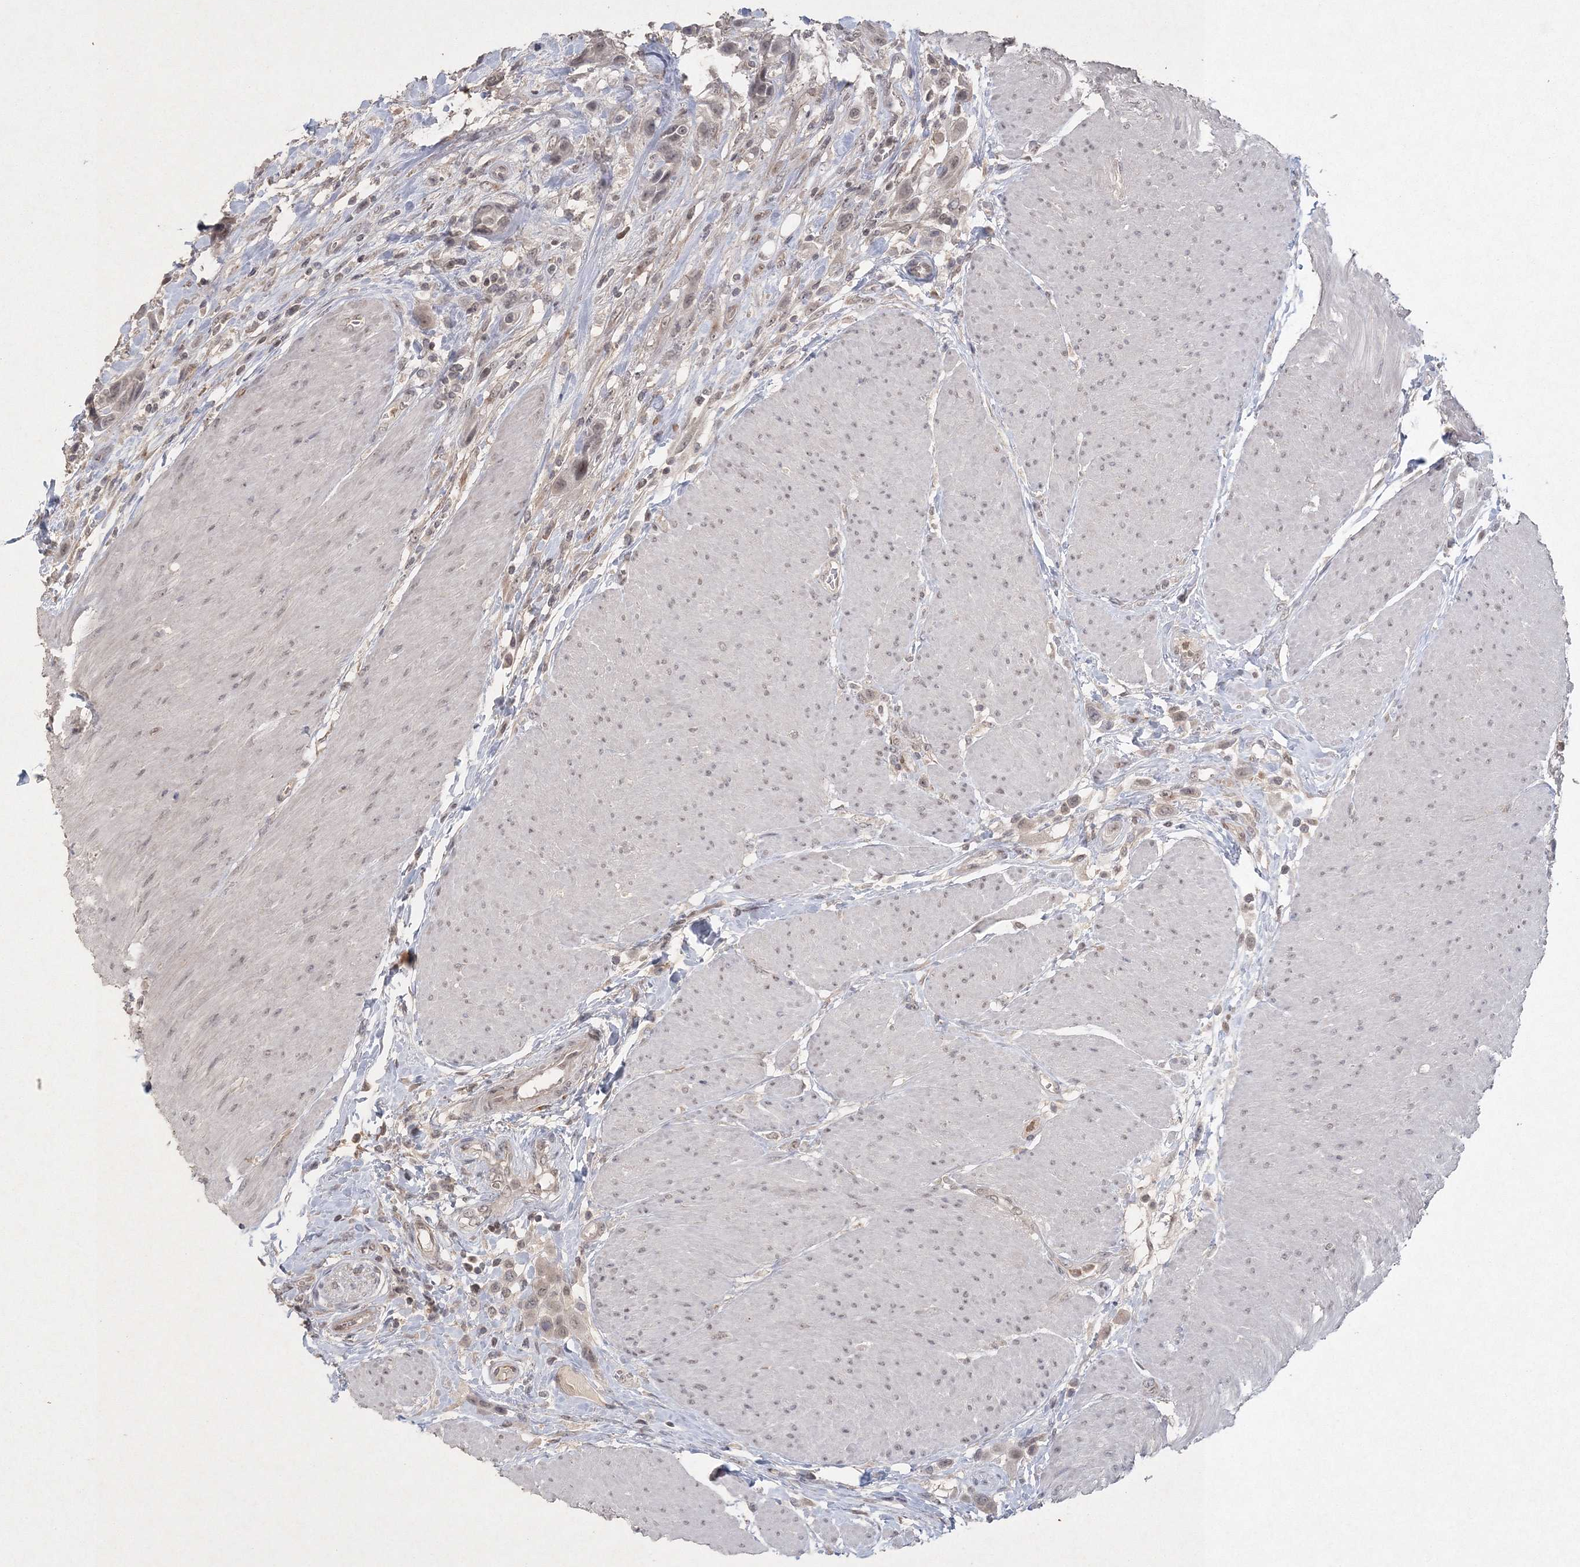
{"staining": {"intensity": "negative", "quantity": "none", "location": "none"}, "tissue": "urothelial cancer", "cell_type": "Tumor cells", "image_type": "cancer", "snomed": [{"axis": "morphology", "description": "Urothelial carcinoma, High grade"}, {"axis": "topography", "description": "Urinary bladder"}], "caption": "This is a histopathology image of immunohistochemistry (IHC) staining of high-grade urothelial carcinoma, which shows no expression in tumor cells.", "gene": "UIMC1", "patient": {"sex": "male", "age": 50}}